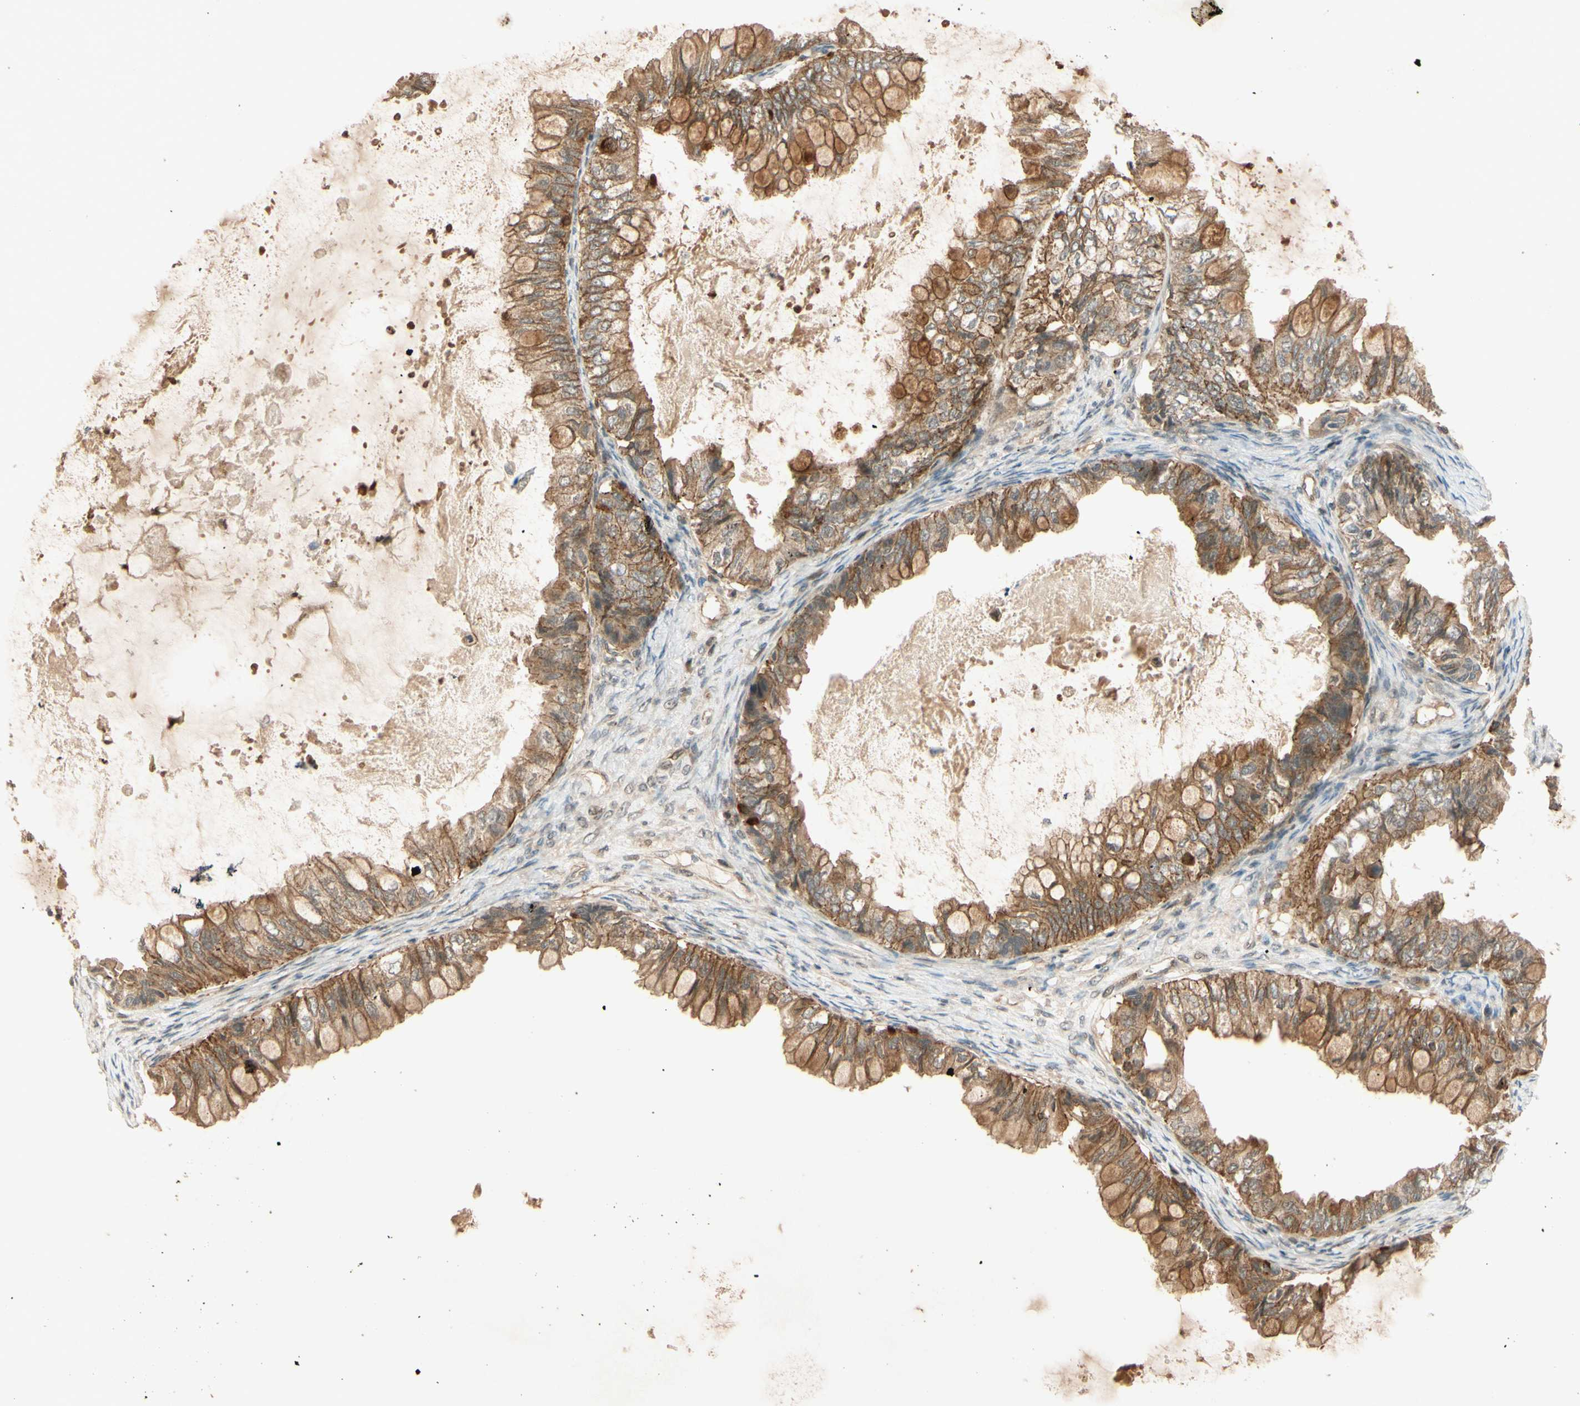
{"staining": {"intensity": "moderate", "quantity": ">75%", "location": "cytoplasmic/membranous"}, "tissue": "ovarian cancer", "cell_type": "Tumor cells", "image_type": "cancer", "snomed": [{"axis": "morphology", "description": "Cystadenocarcinoma, mucinous, NOS"}, {"axis": "topography", "description": "Ovary"}], "caption": "This micrograph exhibits ovarian mucinous cystadenocarcinoma stained with immunohistochemistry to label a protein in brown. The cytoplasmic/membranous of tumor cells show moderate positivity for the protein. Nuclei are counter-stained blue.", "gene": "EPHA8", "patient": {"sex": "female", "age": 80}}